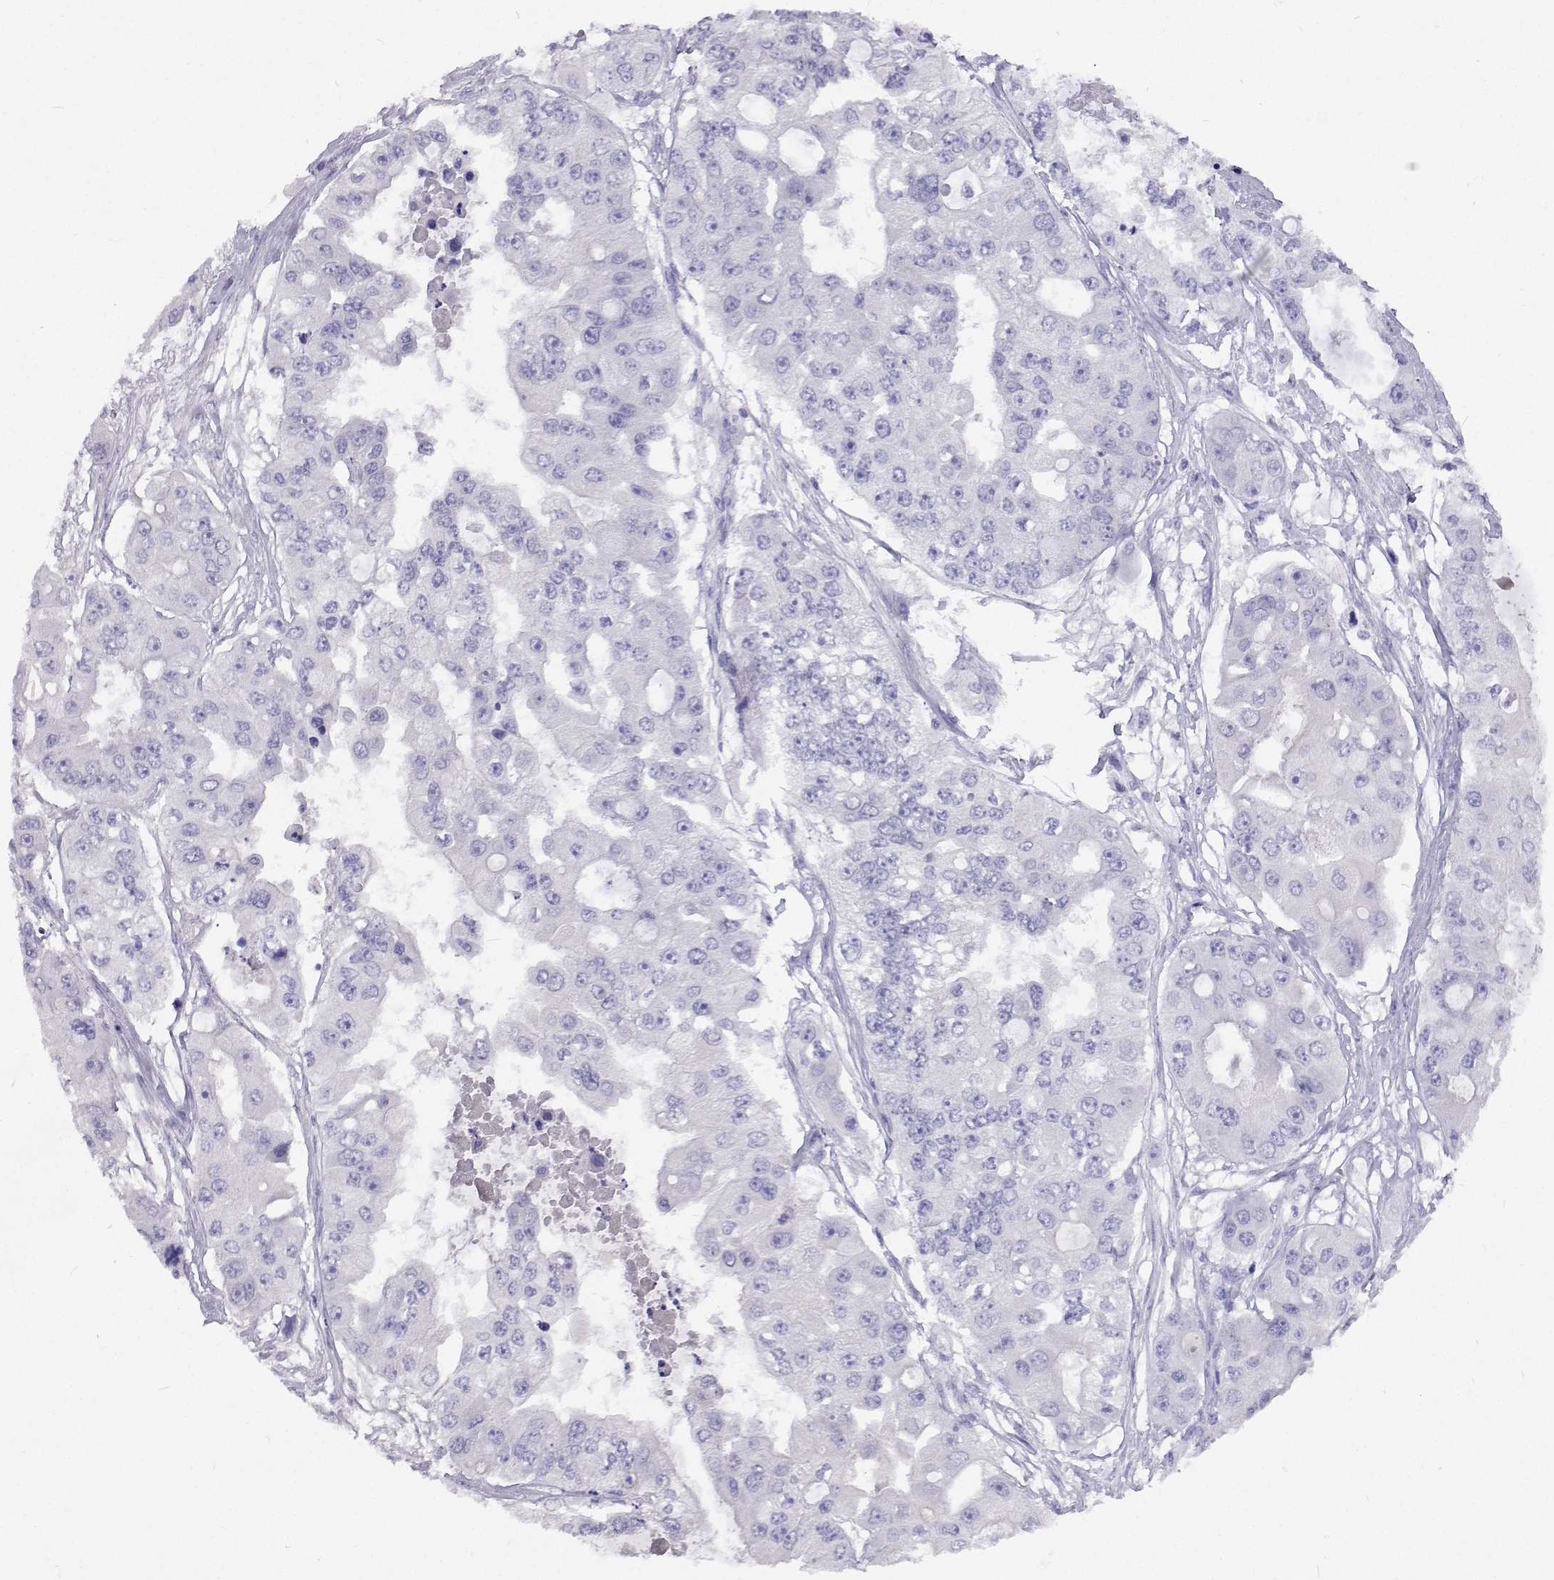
{"staining": {"intensity": "negative", "quantity": "none", "location": "none"}, "tissue": "ovarian cancer", "cell_type": "Tumor cells", "image_type": "cancer", "snomed": [{"axis": "morphology", "description": "Cystadenocarcinoma, serous, NOS"}, {"axis": "topography", "description": "Ovary"}], "caption": "Tumor cells are negative for protein expression in human ovarian cancer.", "gene": "CFAP44", "patient": {"sex": "female", "age": 56}}